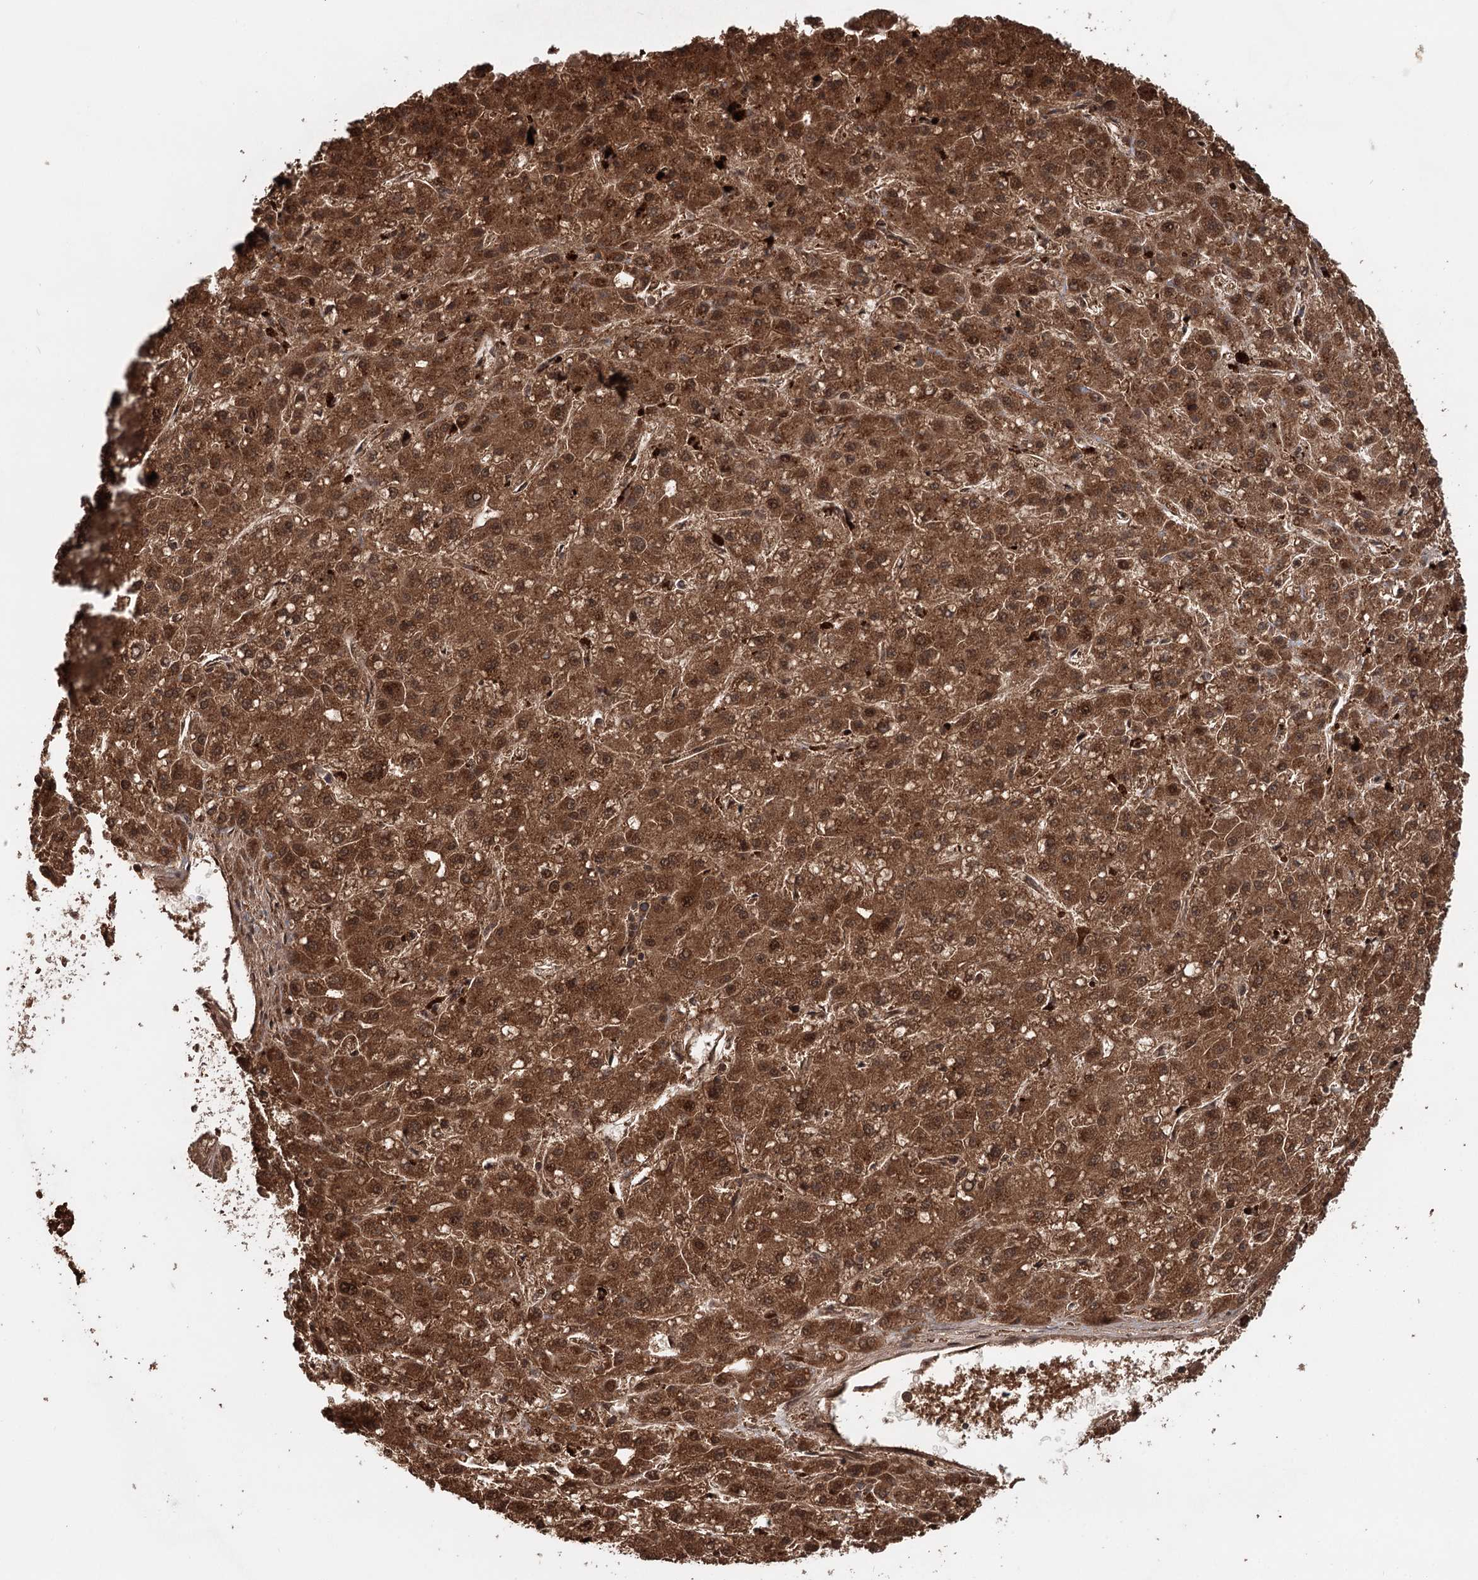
{"staining": {"intensity": "strong", "quantity": ">75%", "location": "cytoplasmic/membranous,nuclear"}, "tissue": "liver cancer", "cell_type": "Tumor cells", "image_type": "cancer", "snomed": [{"axis": "morphology", "description": "Carcinoma, Hepatocellular, NOS"}, {"axis": "topography", "description": "Liver"}], "caption": "A histopathology image of human liver hepatocellular carcinoma stained for a protein displays strong cytoplasmic/membranous and nuclear brown staining in tumor cells.", "gene": "N6AMT1", "patient": {"sex": "male", "age": 67}}